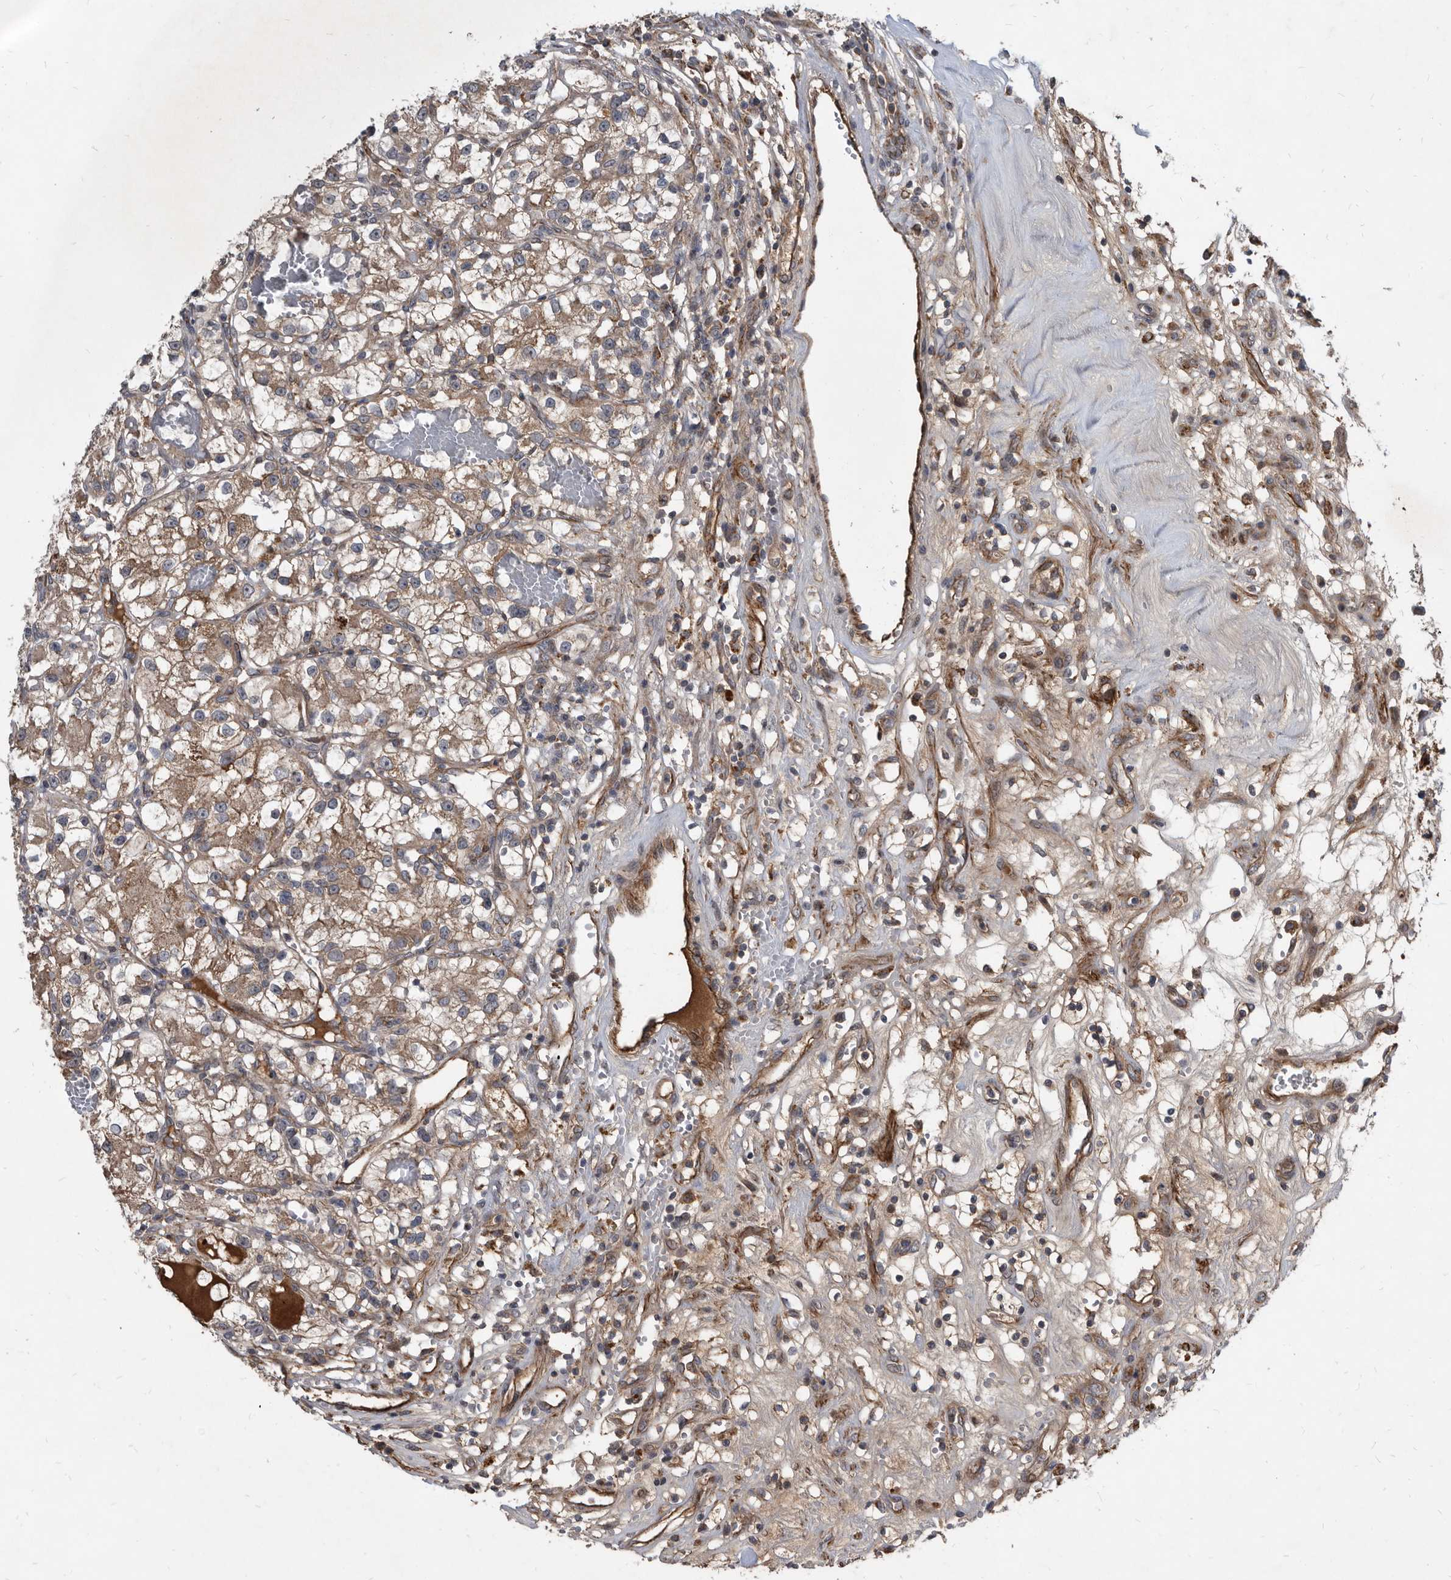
{"staining": {"intensity": "moderate", "quantity": ">75%", "location": "cytoplasmic/membranous"}, "tissue": "renal cancer", "cell_type": "Tumor cells", "image_type": "cancer", "snomed": [{"axis": "morphology", "description": "Adenocarcinoma, NOS"}, {"axis": "topography", "description": "Kidney"}], "caption": "Protein analysis of renal adenocarcinoma tissue exhibits moderate cytoplasmic/membranous staining in about >75% of tumor cells.", "gene": "PI15", "patient": {"sex": "female", "age": 57}}